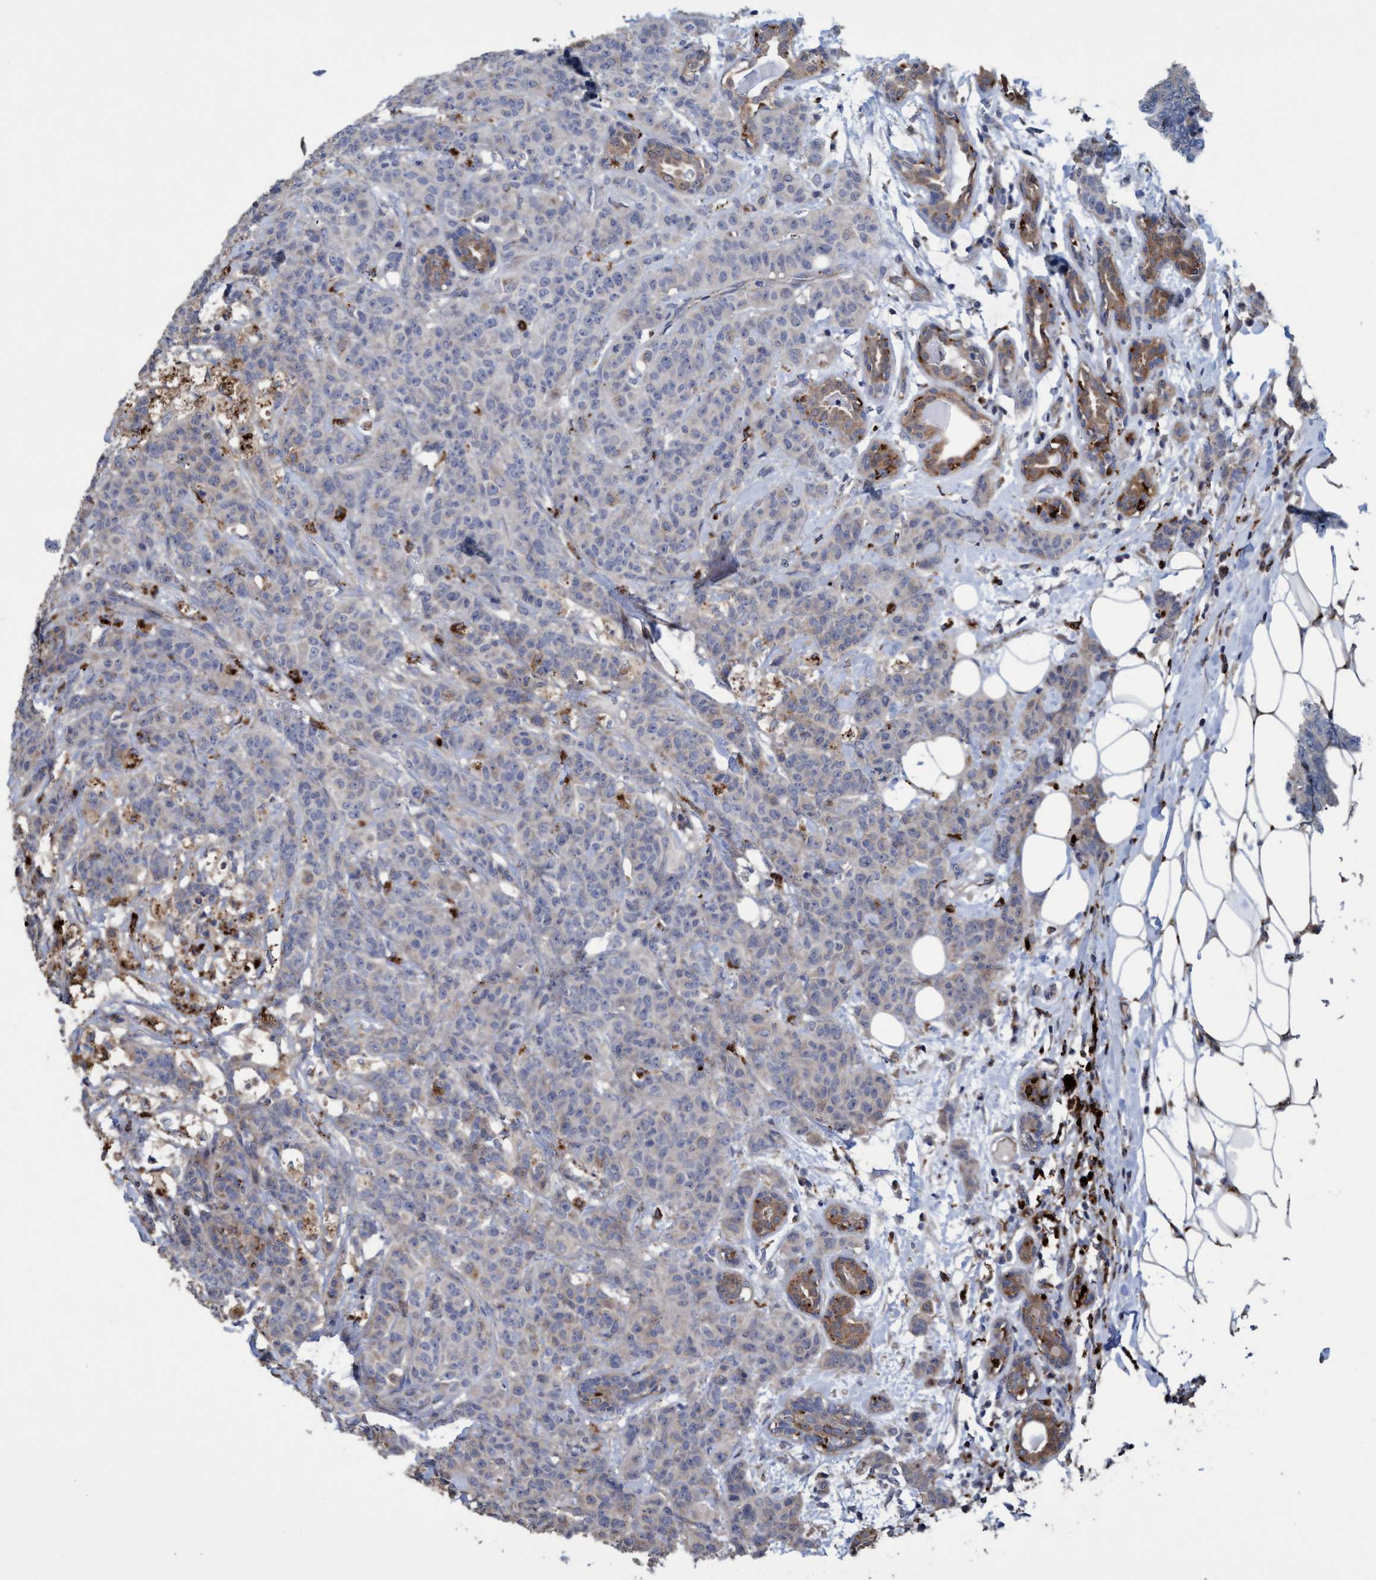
{"staining": {"intensity": "negative", "quantity": "none", "location": "none"}, "tissue": "breast cancer", "cell_type": "Tumor cells", "image_type": "cancer", "snomed": [{"axis": "morphology", "description": "Normal tissue, NOS"}, {"axis": "morphology", "description": "Duct carcinoma"}, {"axis": "topography", "description": "Breast"}], "caption": "This is an IHC micrograph of breast cancer. There is no positivity in tumor cells.", "gene": "BBS9", "patient": {"sex": "female", "age": 40}}